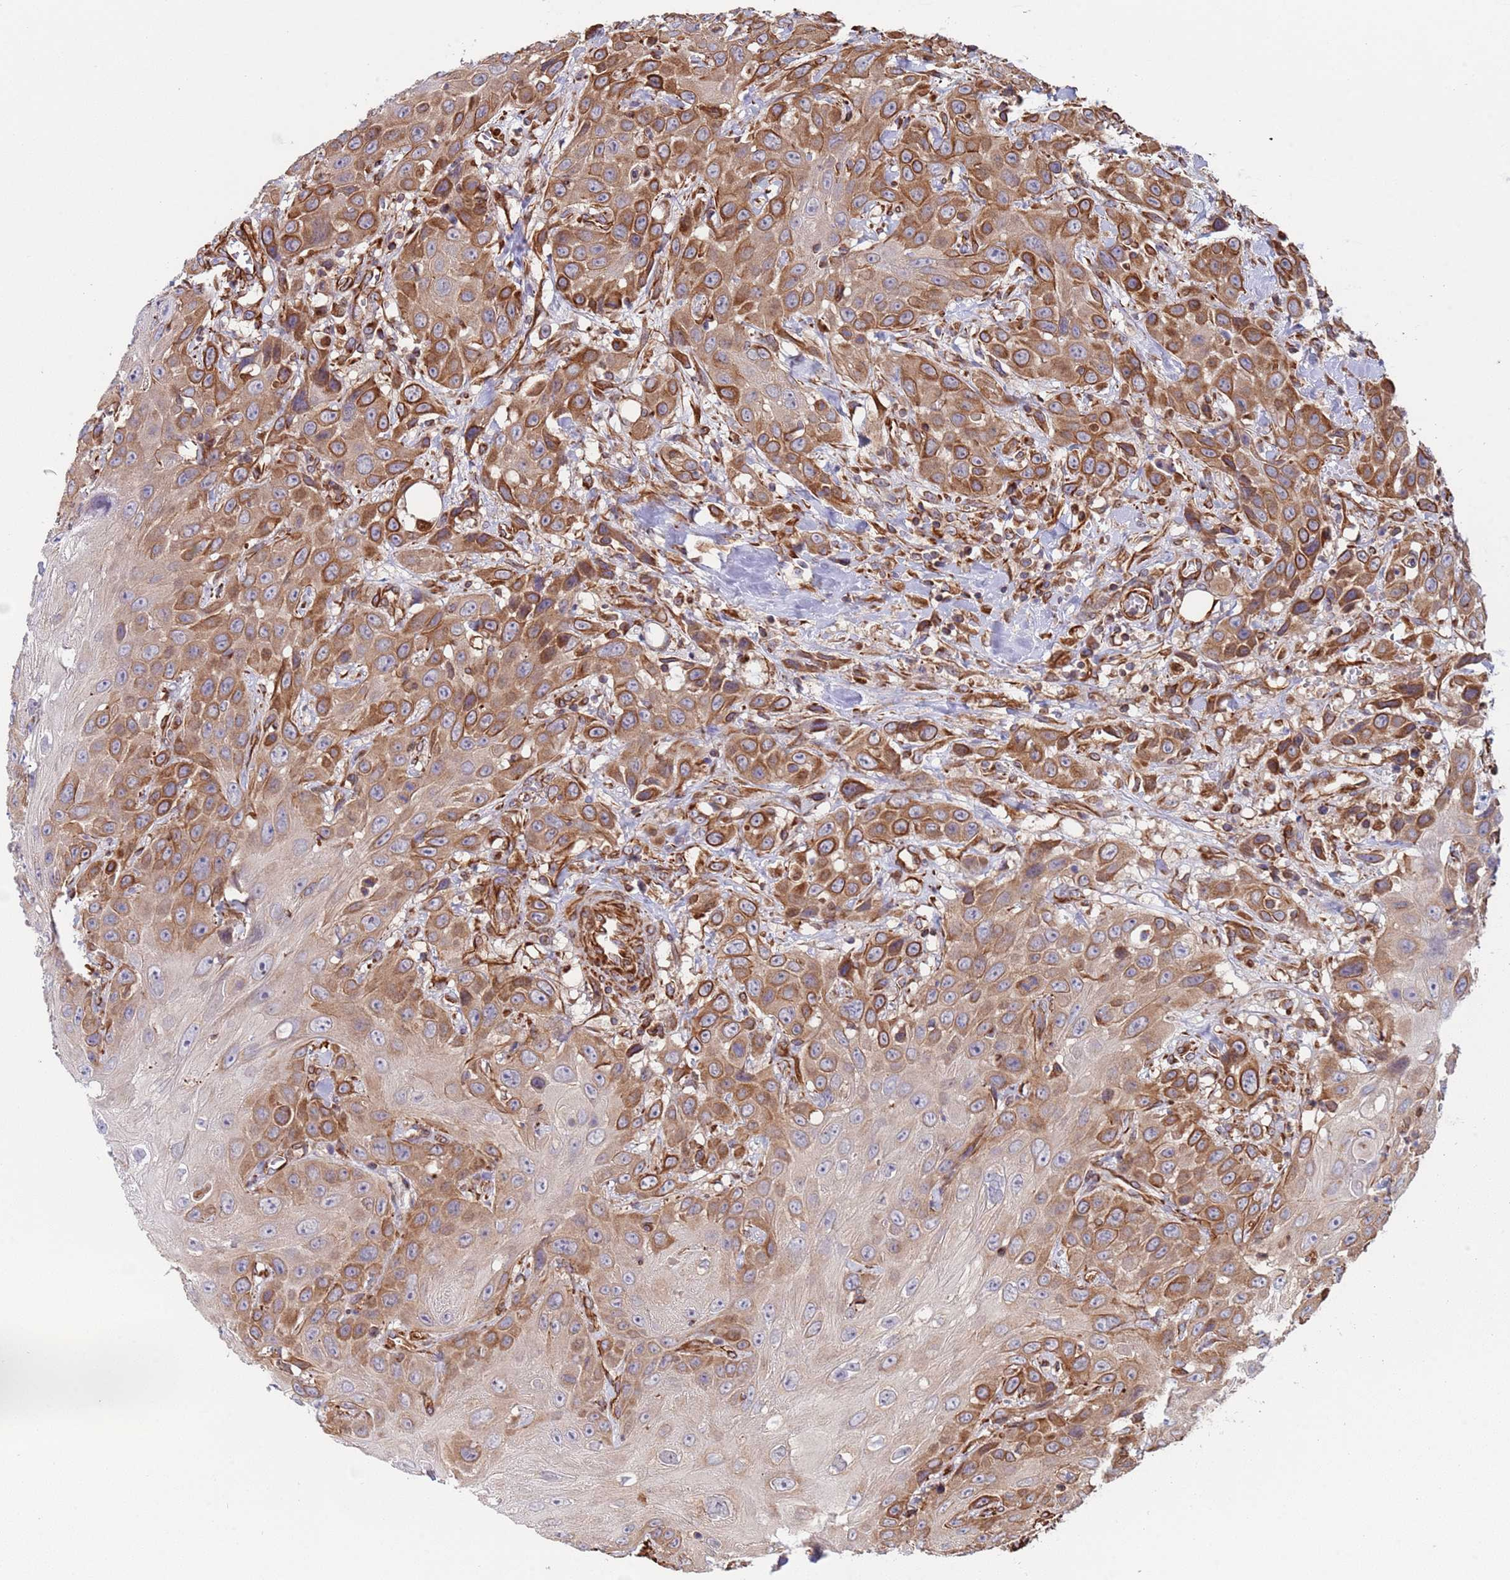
{"staining": {"intensity": "moderate", "quantity": ">75%", "location": "cytoplasmic/membranous"}, "tissue": "head and neck cancer", "cell_type": "Tumor cells", "image_type": "cancer", "snomed": [{"axis": "morphology", "description": "Squamous cell carcinoma, NOS"}, {"axis": "topography", "description": "Head-Neck"}], "caption": "Immunohistochemistry (IHC) micrograph of human head and neck squamous cell carcinoma stained for a protein (brown), which displays medium levels of moderate cytoplasmic/membranous staining in approximately >75% of tumor cells.", "gene": "NUDT12", "patient": {"sex": "male", "age": 81}}